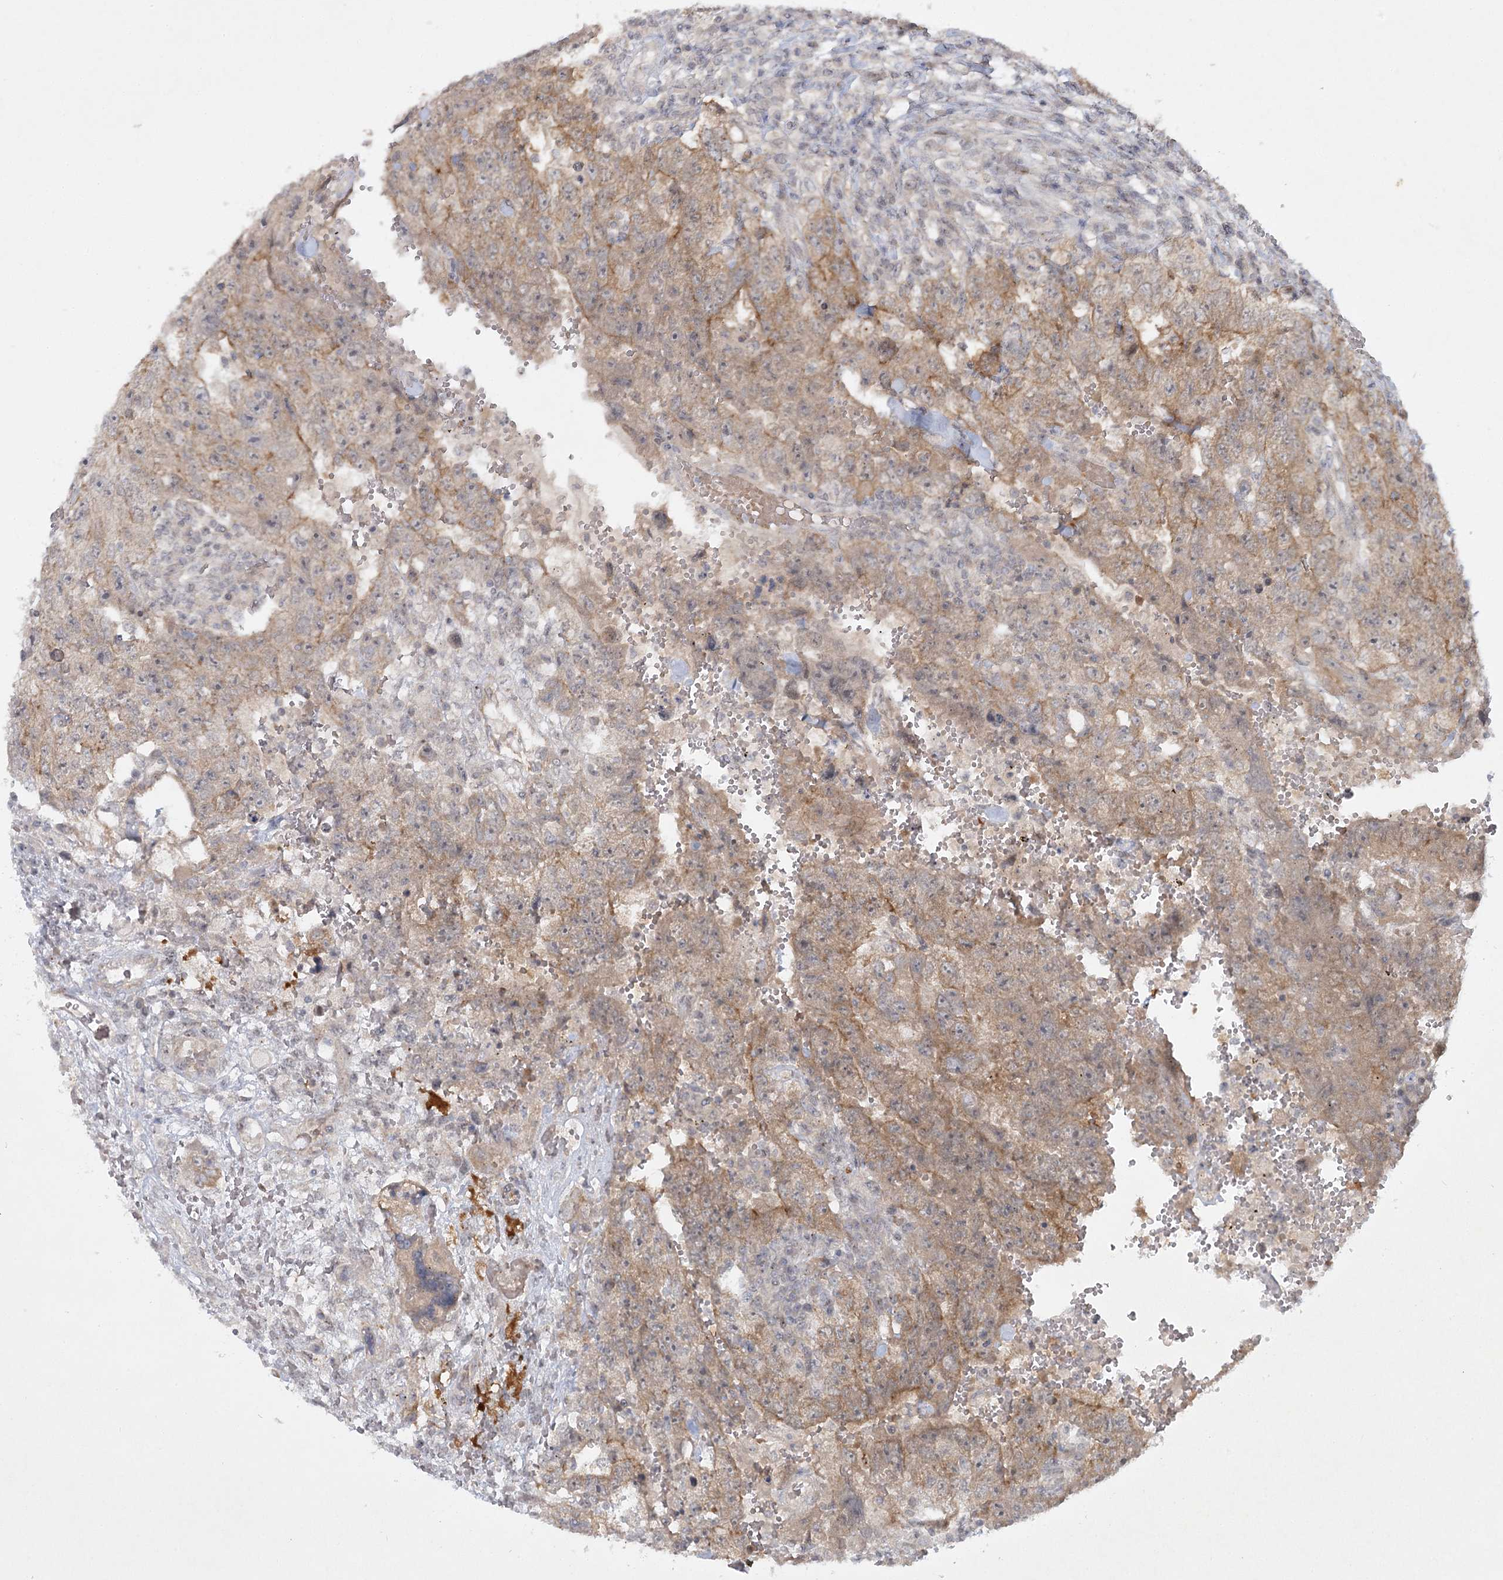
{"staining": {"intensity": "moderate", "quantity": "25%-75%", "location": "cytoplasmic/membranous"}, "tissue": "testis cancer", "cell_type": "Tumor cells", "image_type": "cancer", "snomed": [{"axis": "morphology", "description": "Carcinoma, Embryonal, NOS"}, {"axis": "topography", "description": "Testis"}], "caption": "A brown stain highlights moderate cytoplasmic/membranous expression of a protein in testis cancer (embryonal carcinoma) tumor cells.", "gene": "SH2D3A", "patient": {"sex": "male", "age": 26}}